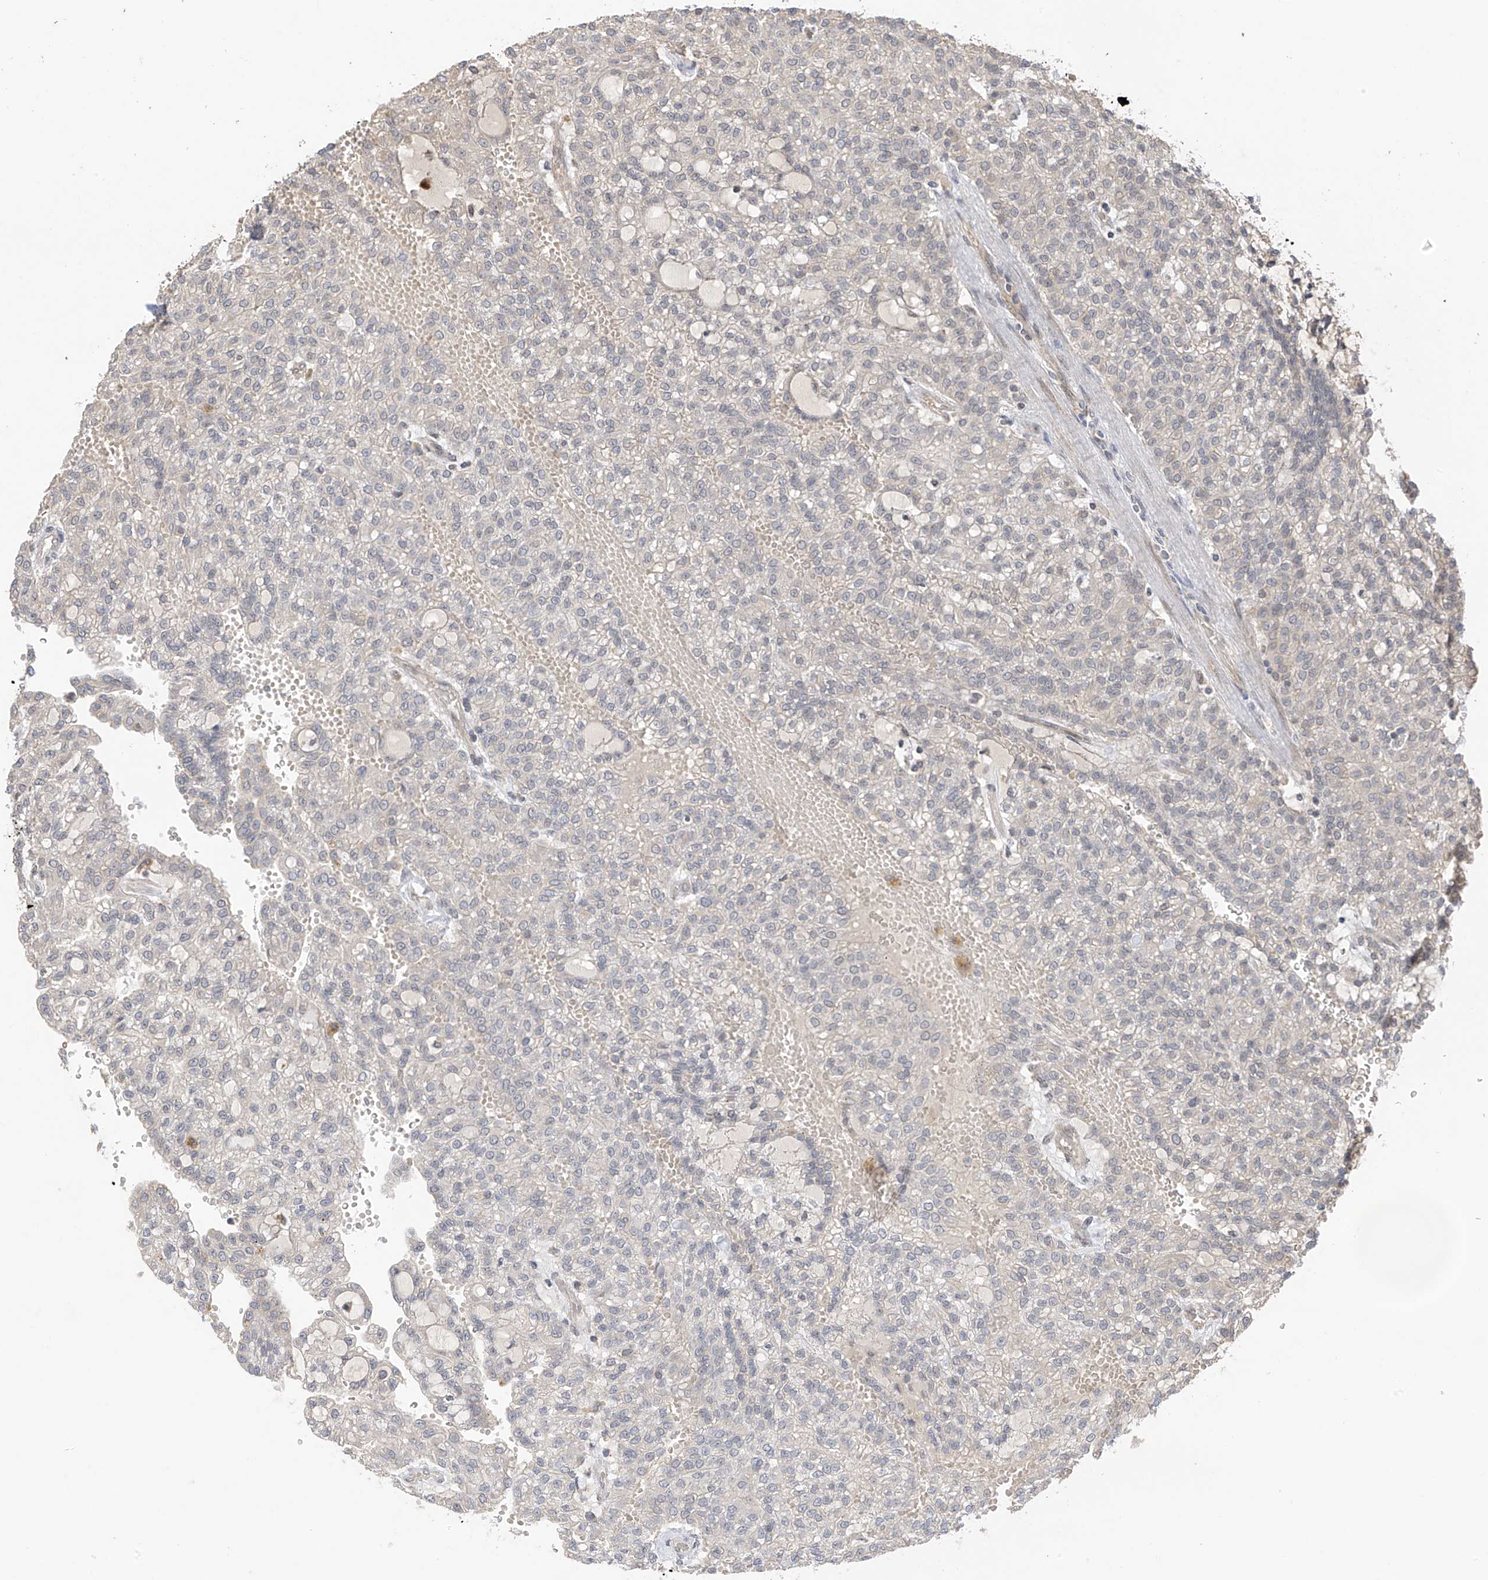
{"staining": {"intensity": "negative", "quantity": "none", "location": "none"}, "tissue": "renal cancer", "cell_type": "Tumor cells", "image_type": "cancer", "snomed": [{"axis": "morphology", "description": "Adenocarcinoma, NOS"}, {"axis": "topography", "description": "Kidney"}], "caption": "This is an immunohistochemistry (IHC) micrograph of renal cancer (adenocarcinoma). There is no expression in tumor cells.", "gene": "REC8", "patient": {"sex": "male", "age": 63}}